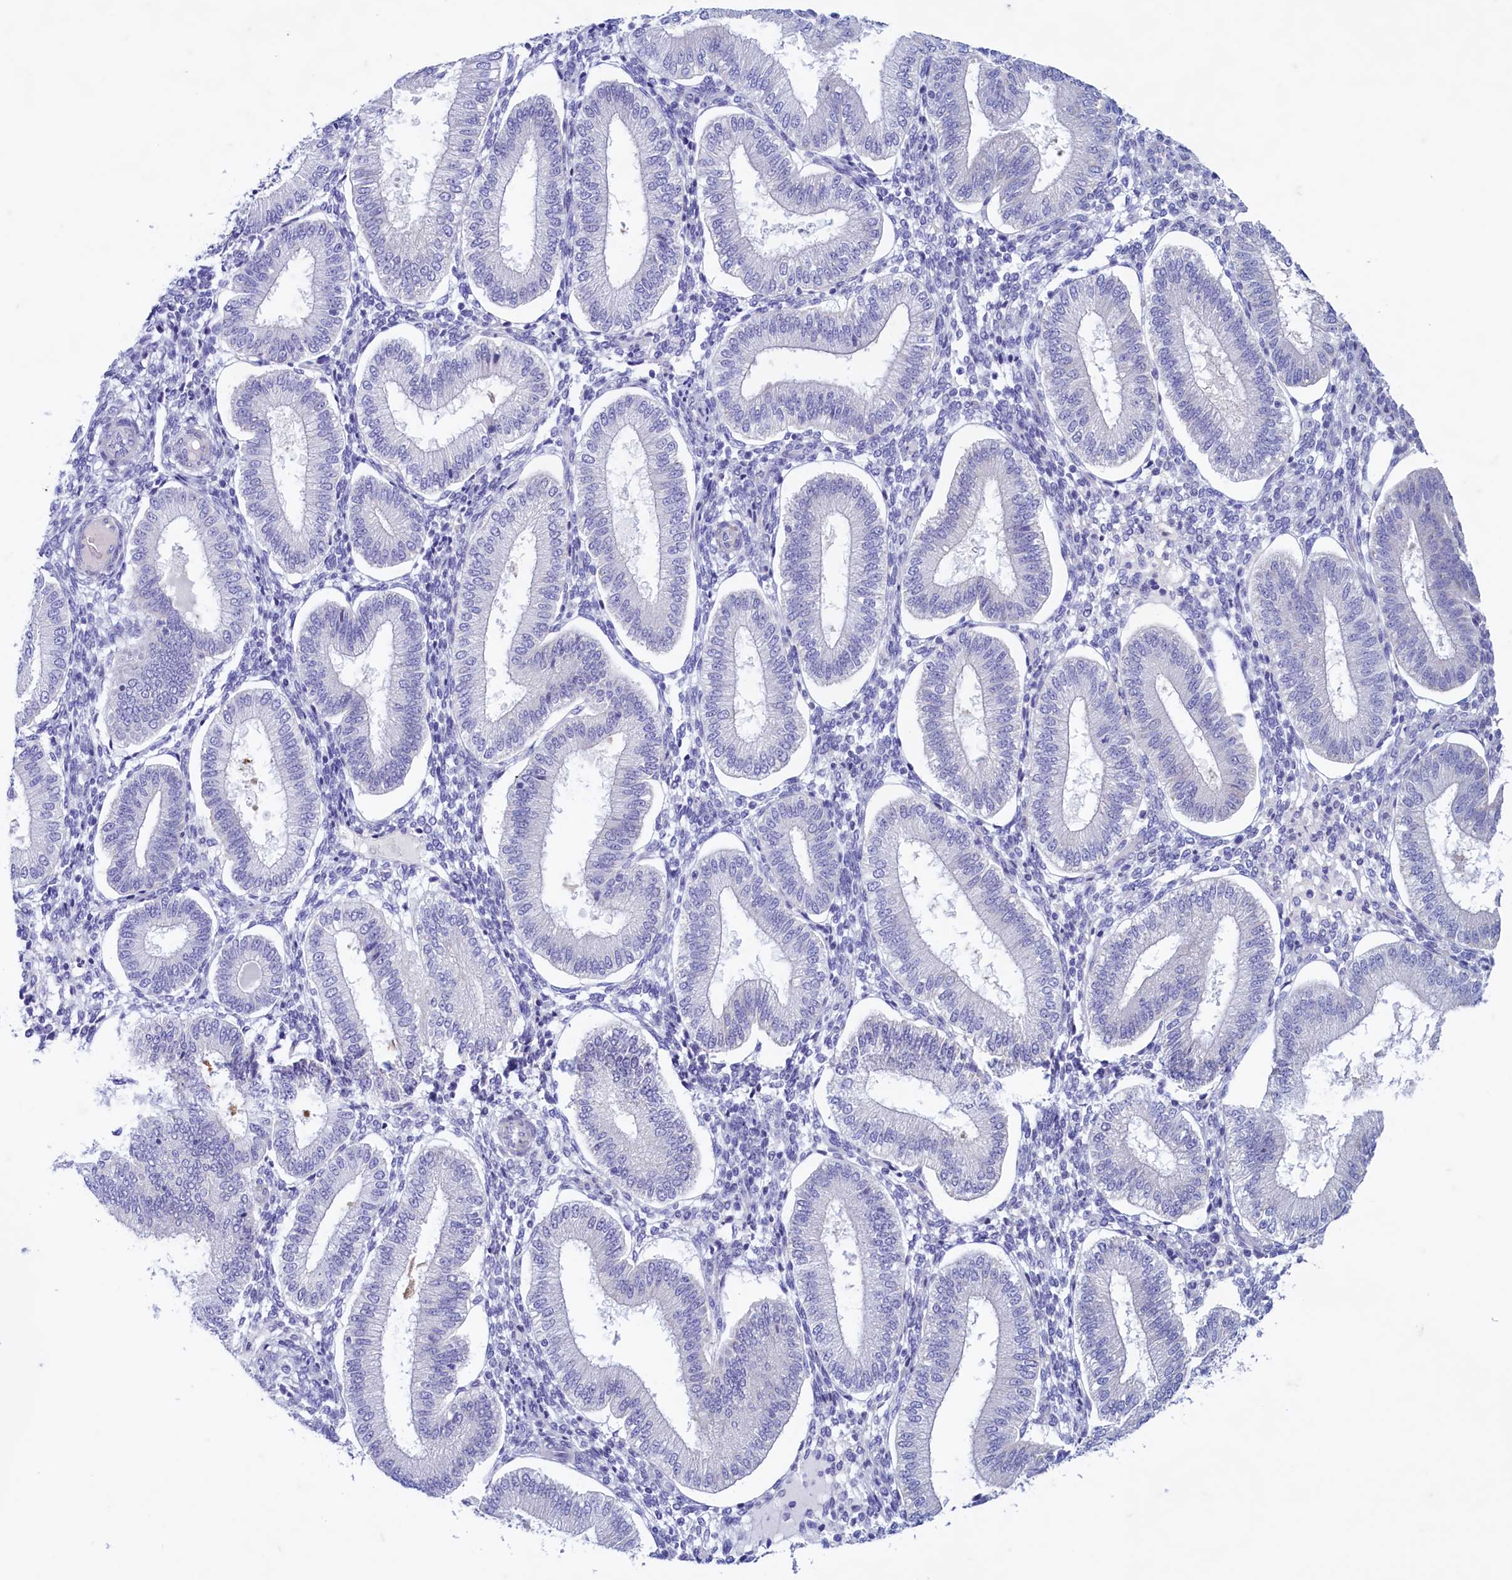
{"staining": {"intensity": "negative", "quantity": "none", "location": "none"}, "tissue": "endometrium", "cell_type": "Cells in endometrial stroma", "image_type": "normal", "snomed": [{"axis": "morphology", "description": "Normal tissue, NOS"}, {"axis": "topography", "description": "Endometrium"}], "caption": "Immunohistochemistry (IHC) photomicrograph of benign endometrium: human endometrium stained with DAB demonstrates no significant protein staining in cells in endometrial stroma.", "gene": "MAP1LC3A", "patient": {"sex": "female", "age": 39}}